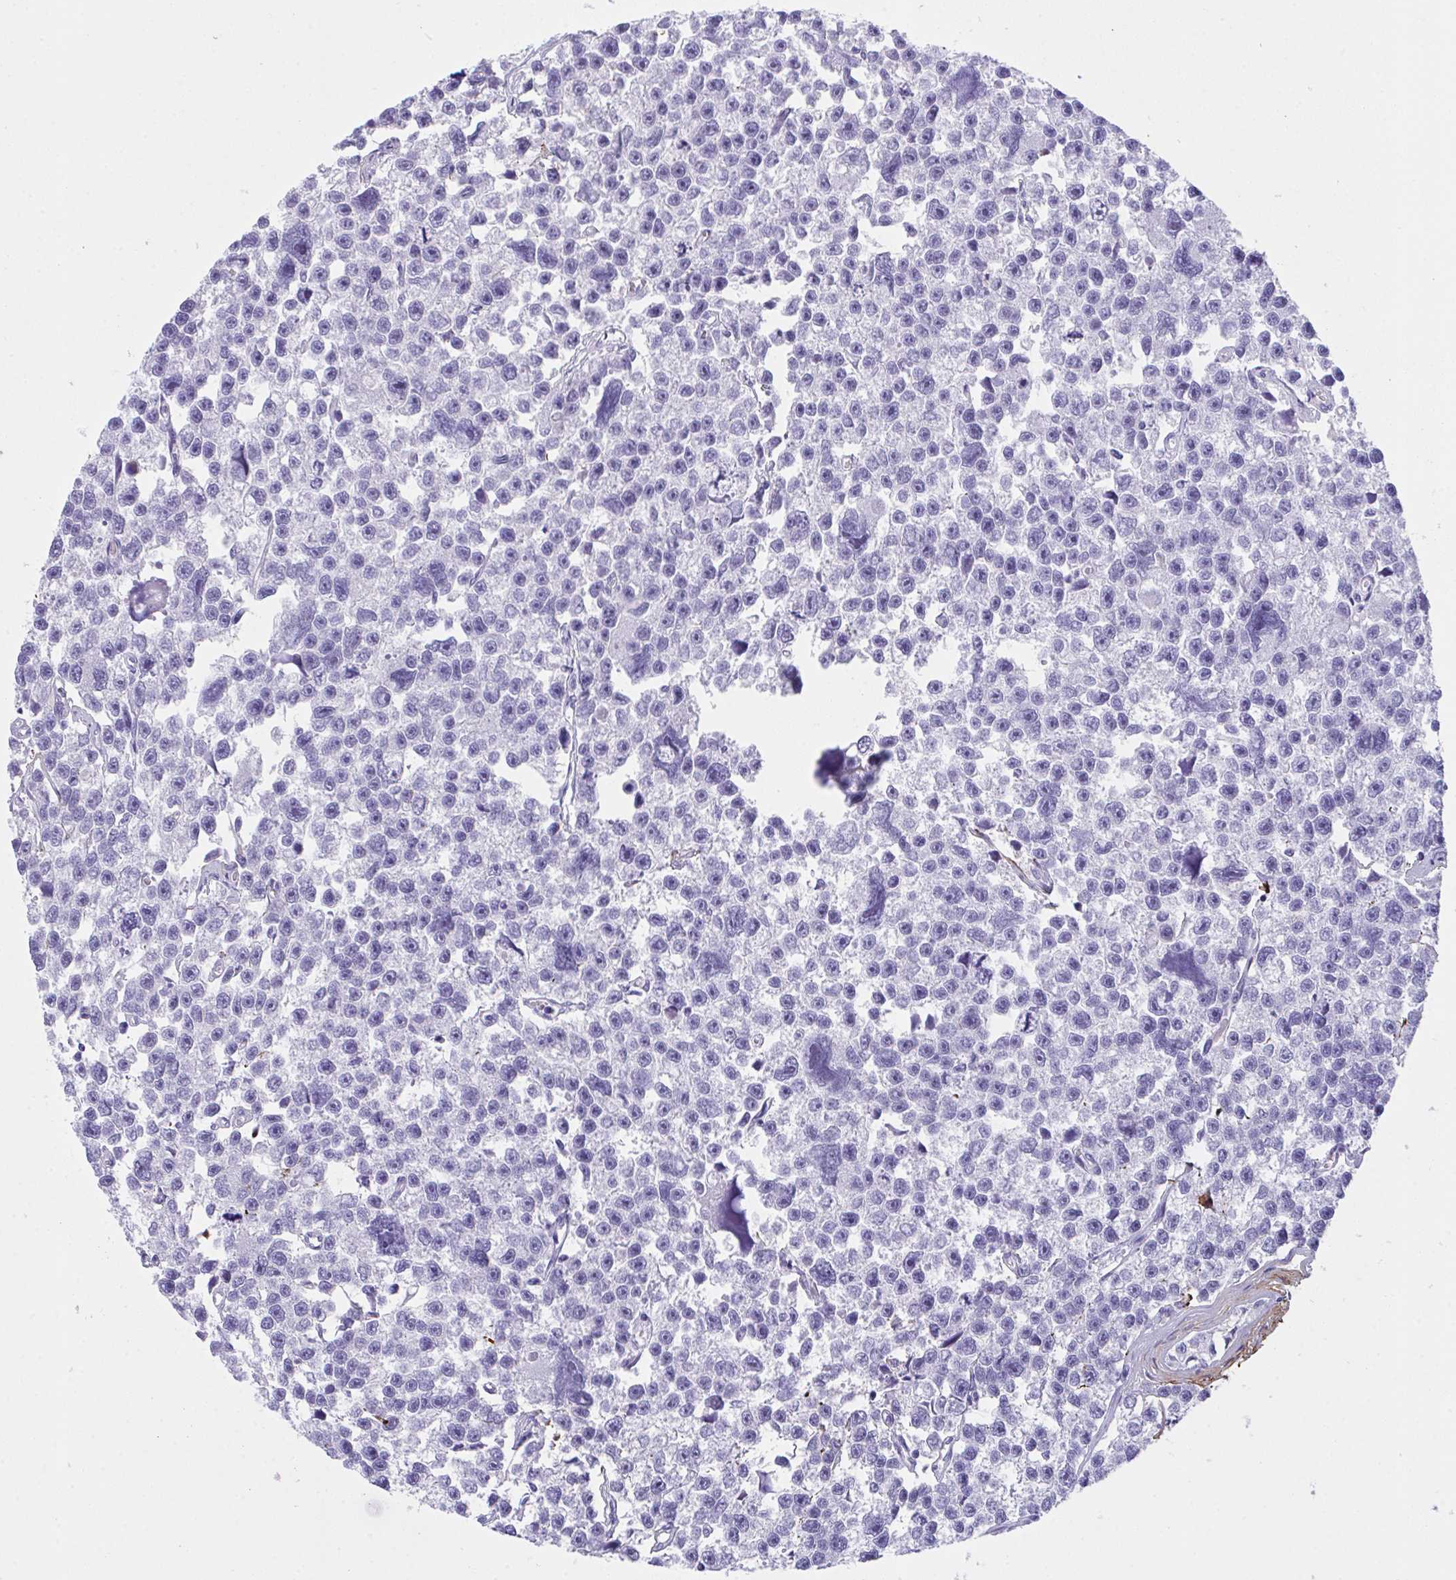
{"staining": {"intensity": "negative", "quantity": "none", "location": "none"}, "tissue": "testis cancer", "cell_type": "Tumor cells", "image_type": "cancer", "snomed": [{"axis": "morphology", "description": "Seminoma, NOS"}, {"axis": "topography", "description": "Testis"}], "caption": "This is an IHC photomicrograph of human testis cancer (seminoma). There is no expression in tumor cells.", "gene": "KMT2E", "patient": {"sex": "male", "age": 26}}